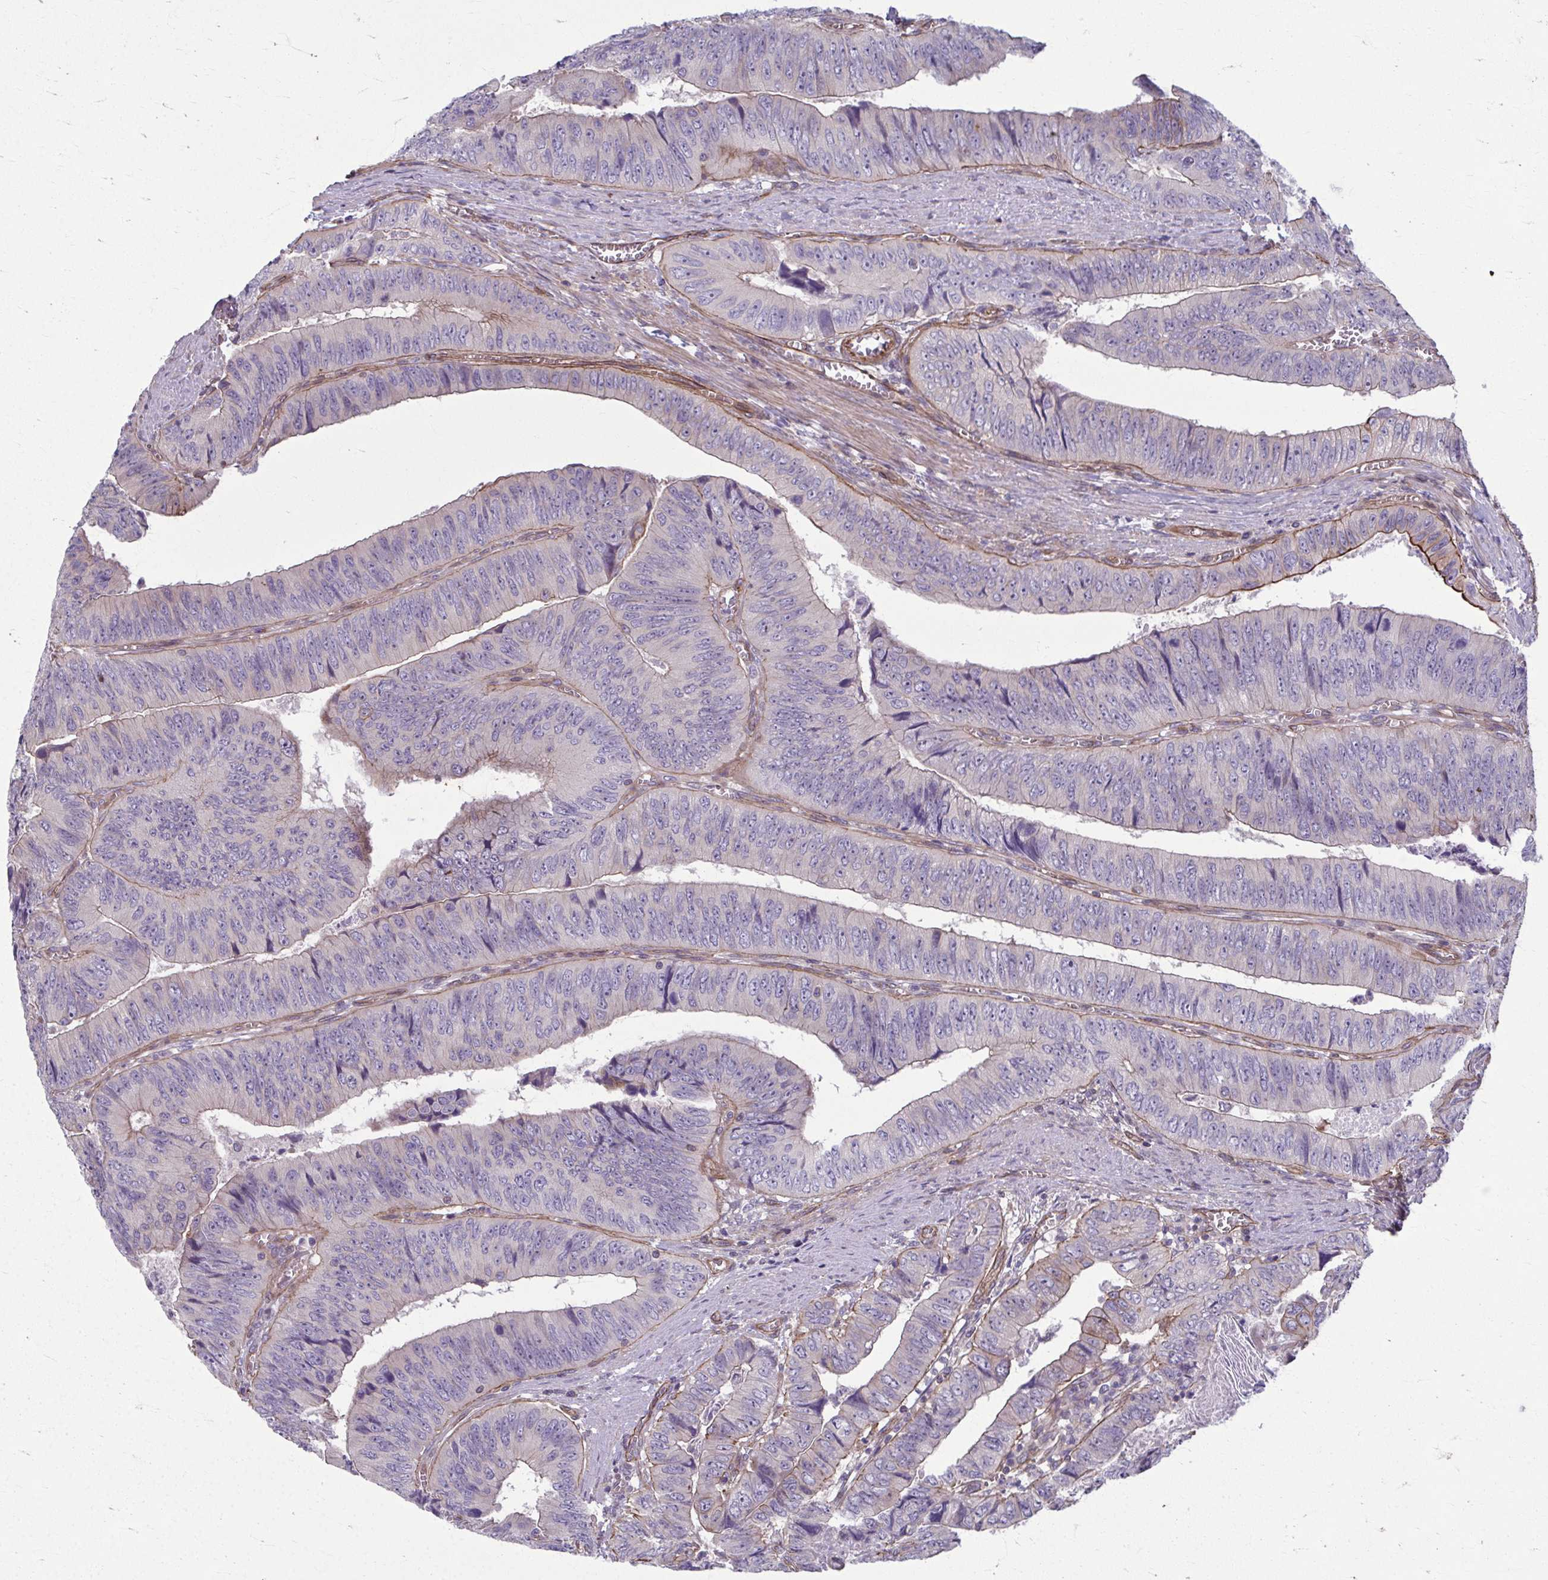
{"staining": {"intensity": "negative", "quantity": "none", "location": "none"}, "tissue": "colorectal cancer", "cell_type": "Tumor cells", "image_type": "cancer", "snomed": [{"axis": "morphology", "description": "Adenocarcinoma, NOS"}, {"axis": "topography", "description": "Colon"}], "caption": "This is an immunohistochemistry micrograph of human colorectal cancer. There is no staining in tumor cells.", "gene": "EID2B", "patient": {"sex": "female", "age": 84}}